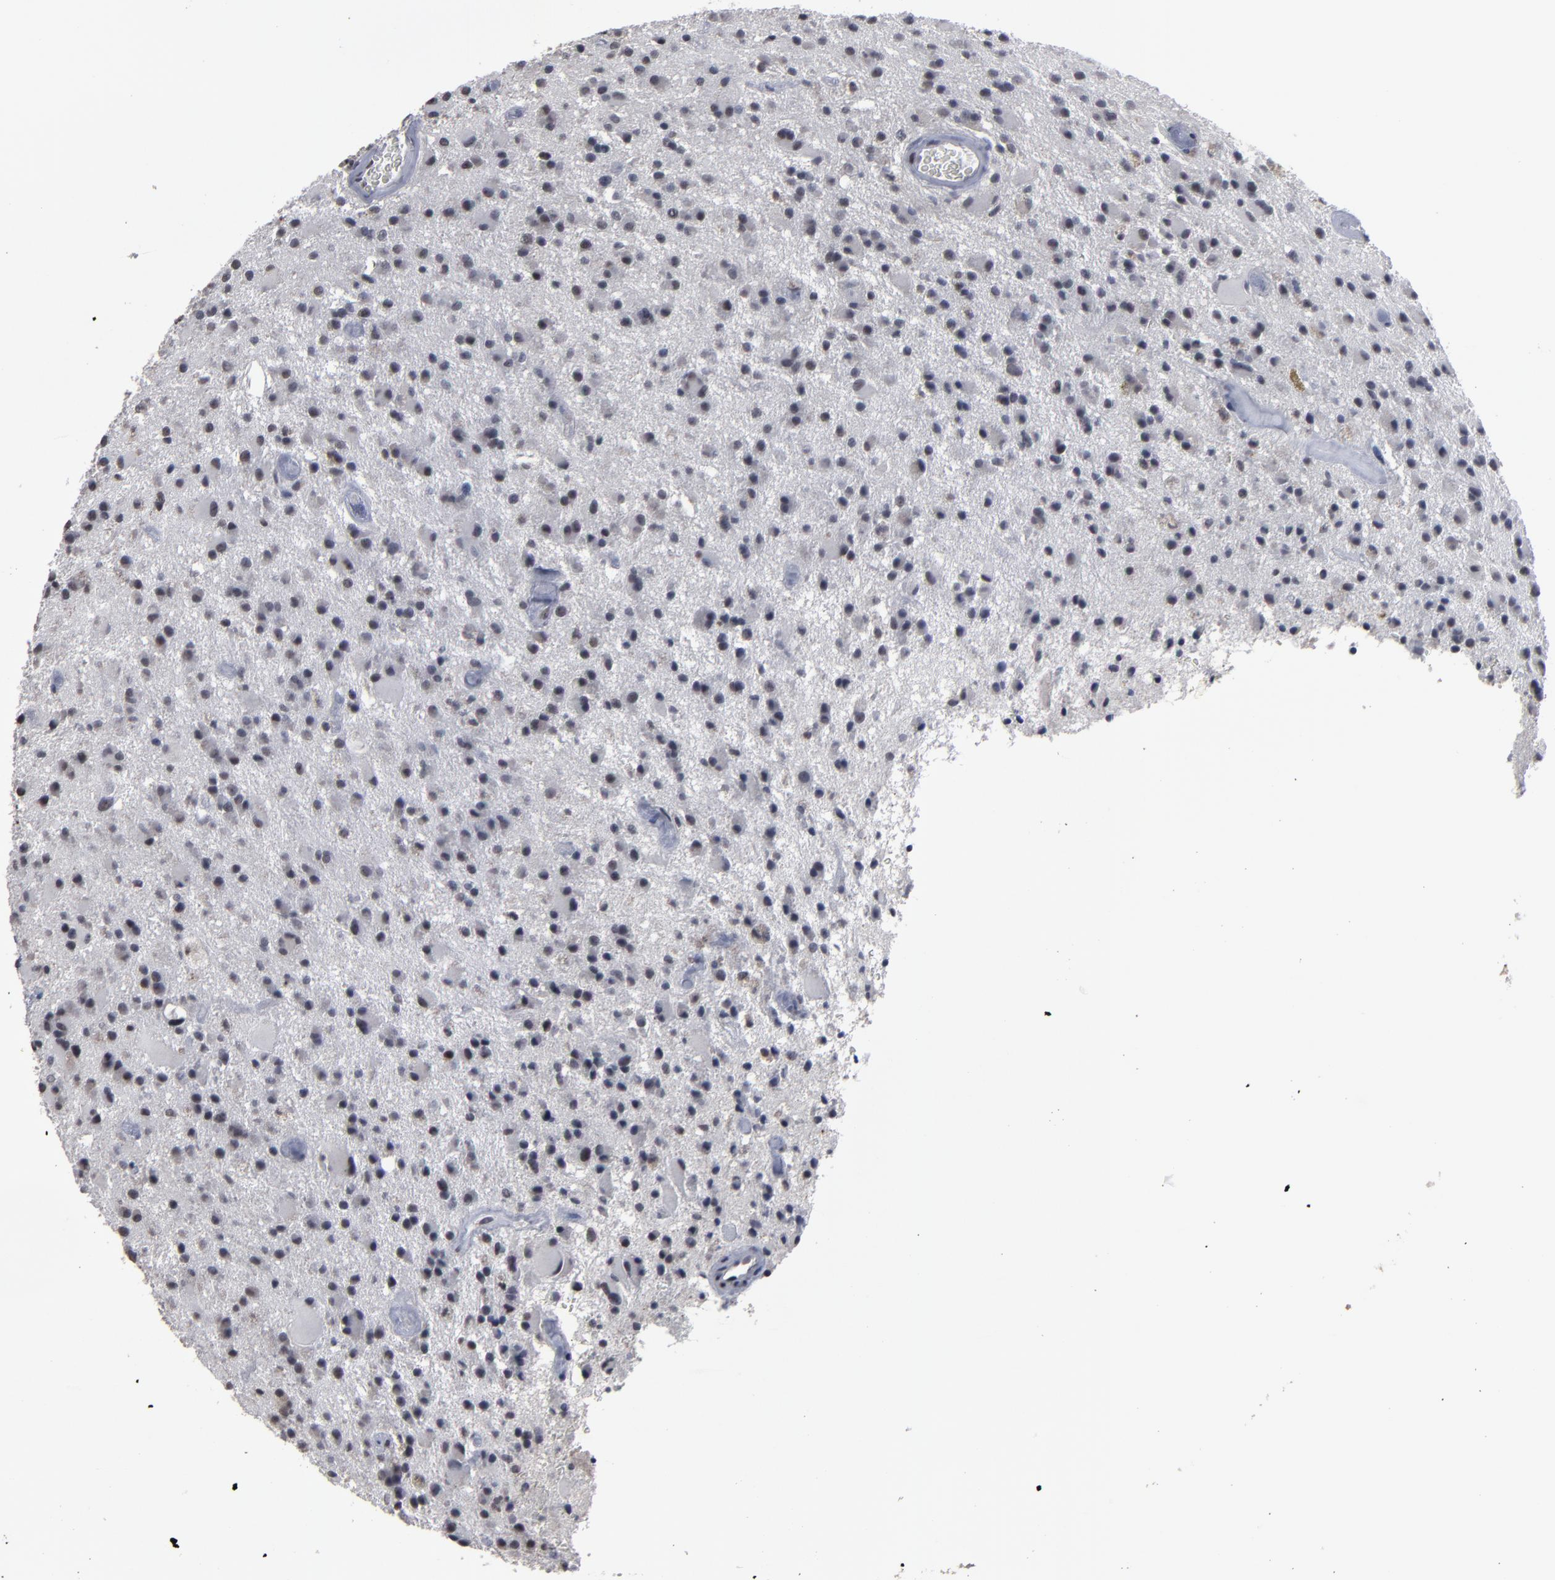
{"staining": {"intensity": "moderate", "quantity": "<25%", "location": "nuclear"}, "tissue": "glioma", "cell_type": "Tumor cells", "image_type": "cancer", "snomed": [{"axis": "morphology", "description": "Glioma, malignant, Low grade"}, {"axis": "topography", "description": "Brain"}], "caption": "Approximately <25% of tumor cells in human malignant low-grade glioma show moderate nuclear protein positivity as visualized by brown immunohistochemical staining.", "gene": "SSRP1", "patient": {"sex": "male", "age": 58}}